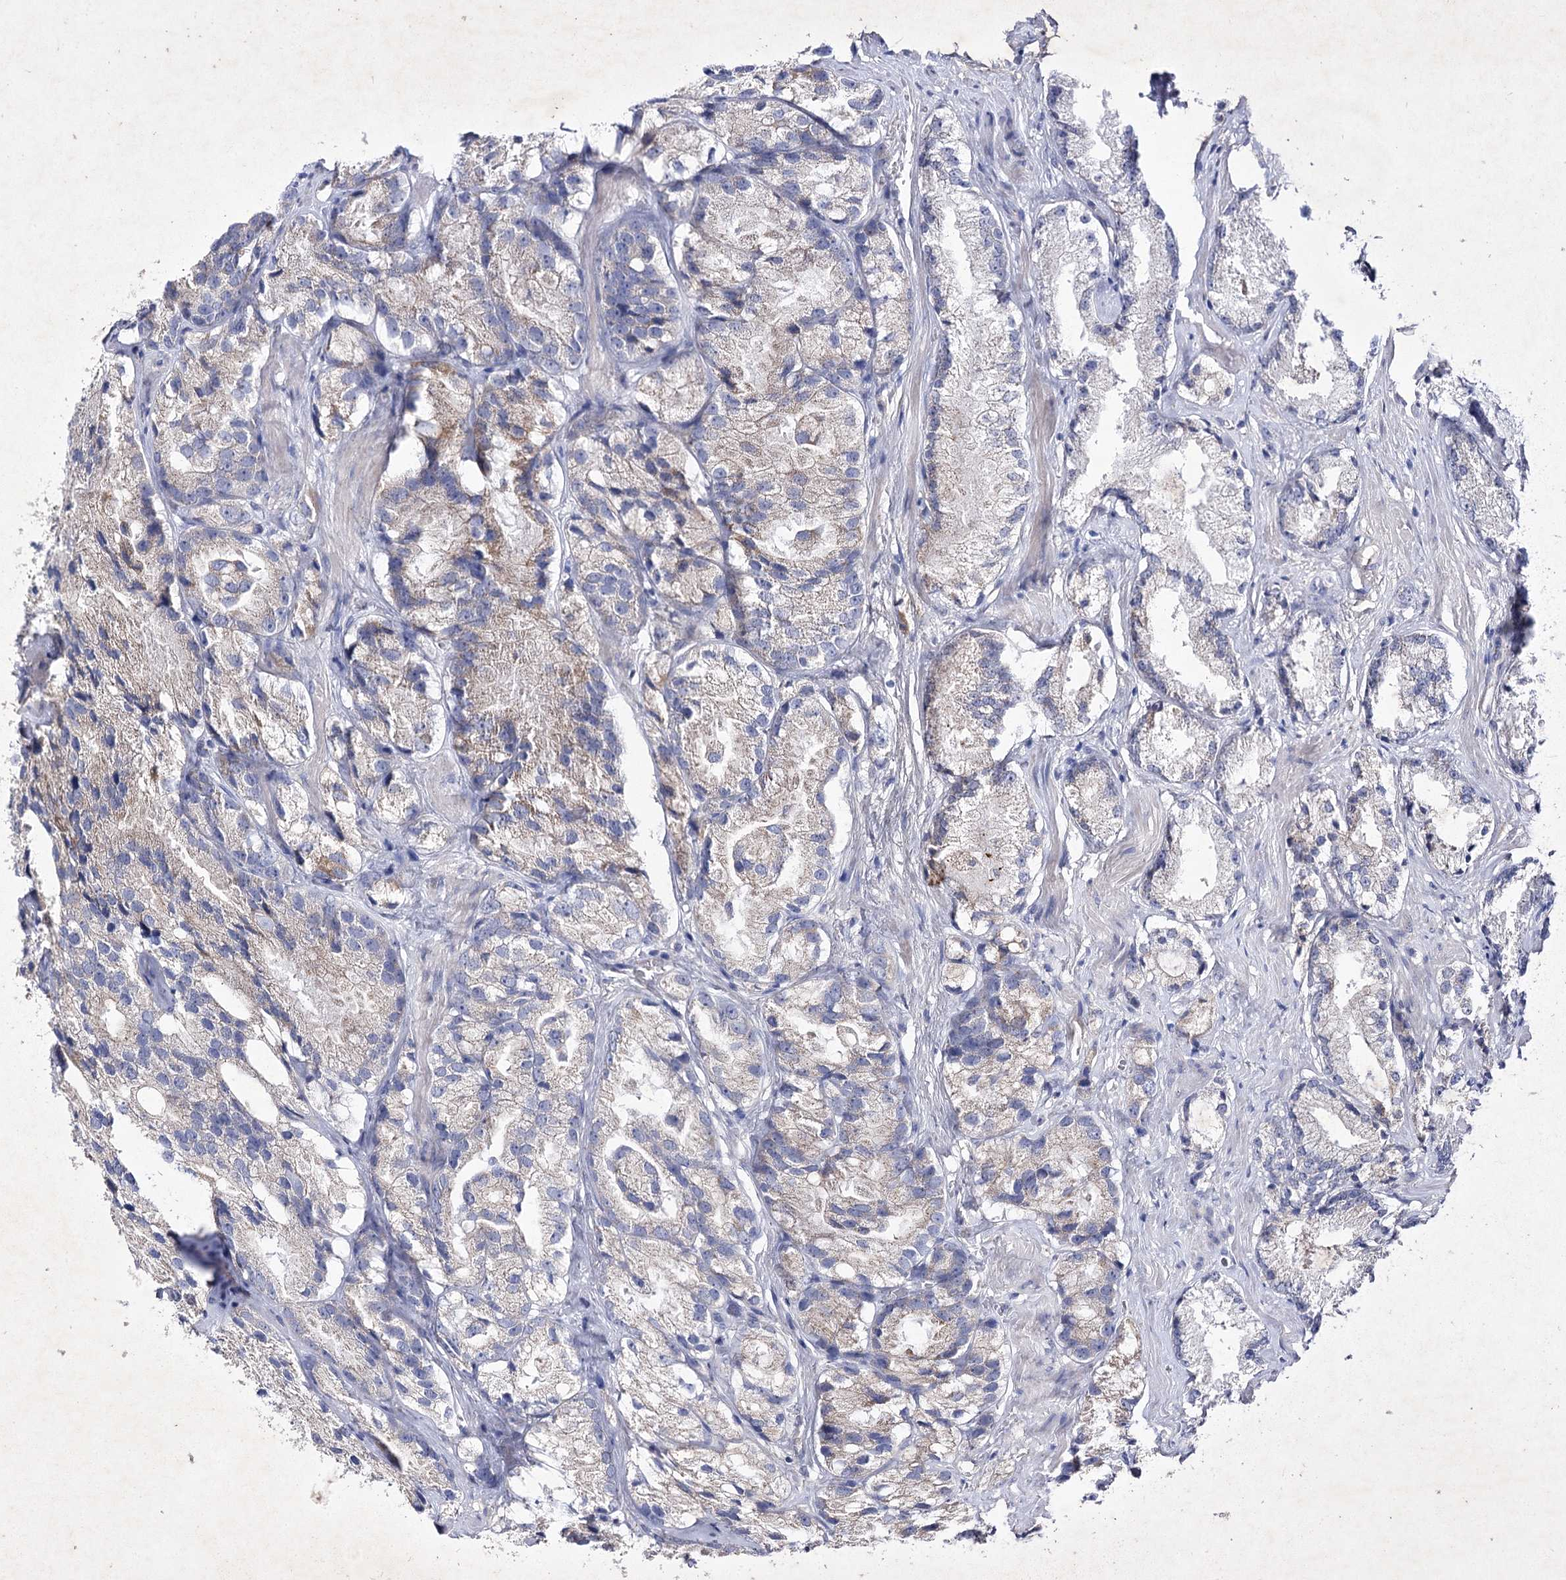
{"staining": {"intensity": "weak", "quantity": "<25%", "location": "cytoplasmic/membranous"}, "tissue": "prostate cancer", "cell_type": "Tumor cells", "image_type": "cancer", "snomed": [{"axis": "morphology", "description": "Adenocarcinoma, High grade"}, {"axis": "topography", "description": "Prostate"}], "caption": "Immunohistochemistry (IHC) histopathology image of neoplastic tissue: adenocarcinoma (high-grade) (prostate) stained with DAB demonstrates no significant protein expression in tumor cells.", "gene": "COX15", "patient": {"sex": "male", "age": 66}}